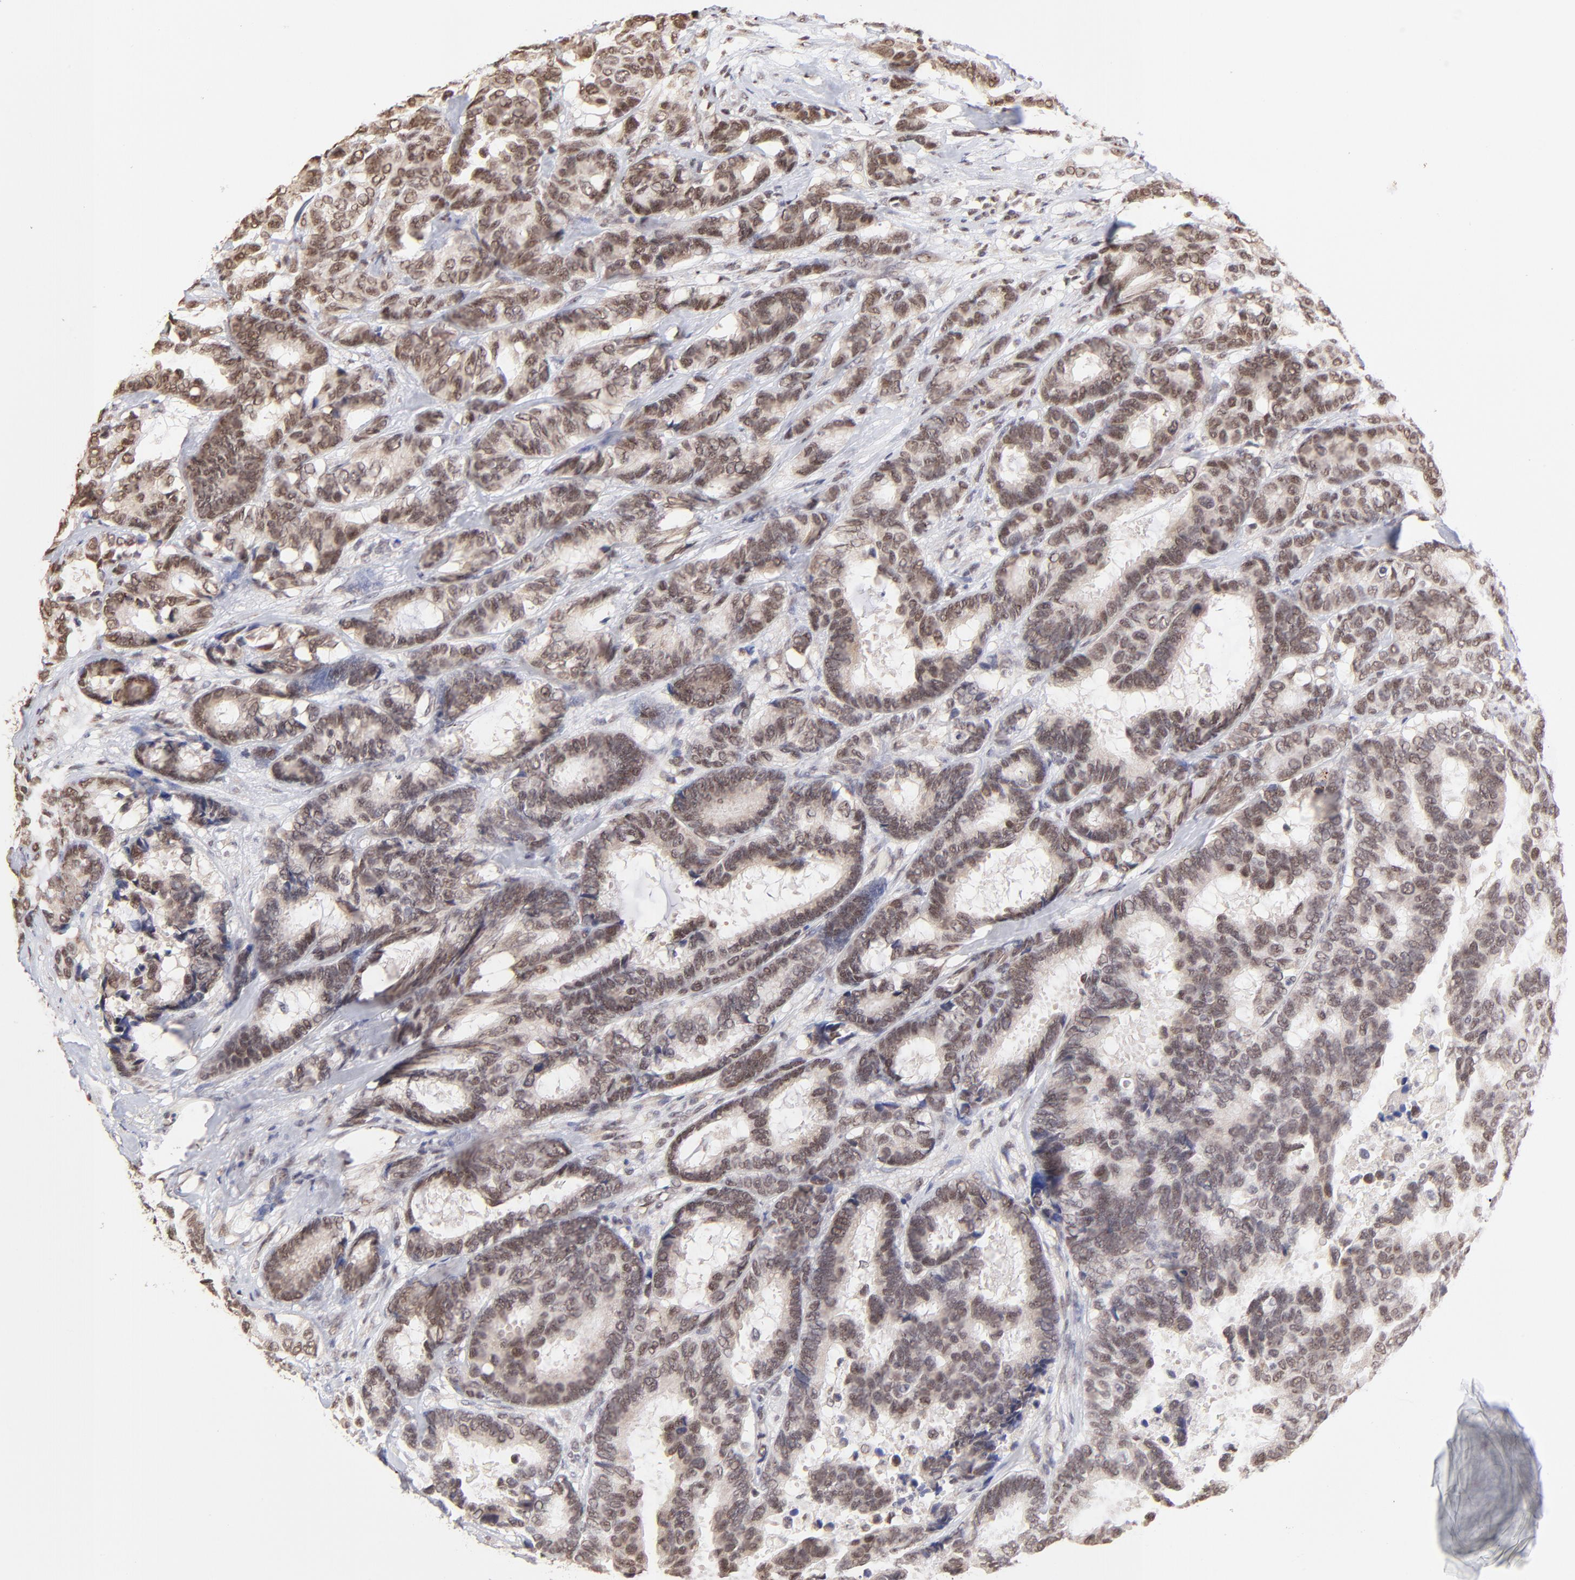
{"staining": {"intensity": "weak", "quantity": ">75%", "location": "cytoplasmic/membranous,nuclear"}, "tissue": "breast cancer", "cell_type": "Tumor cells", "image_type": "cancer", "snomed": [{"axis": "morphology", "description": "Duct carcinoma"}, {"axis": "topography", "description": "Breast"}], "caption": "DAB immunohistochemical staining of infiltrating ductal carcinoma (breast) exhibits weak cytoplasmic/membranous and nuclear protein staining in about >75% of tumor cells.", "gene": "ZNF670", "patient": {"sex": "female", "age": 87}}